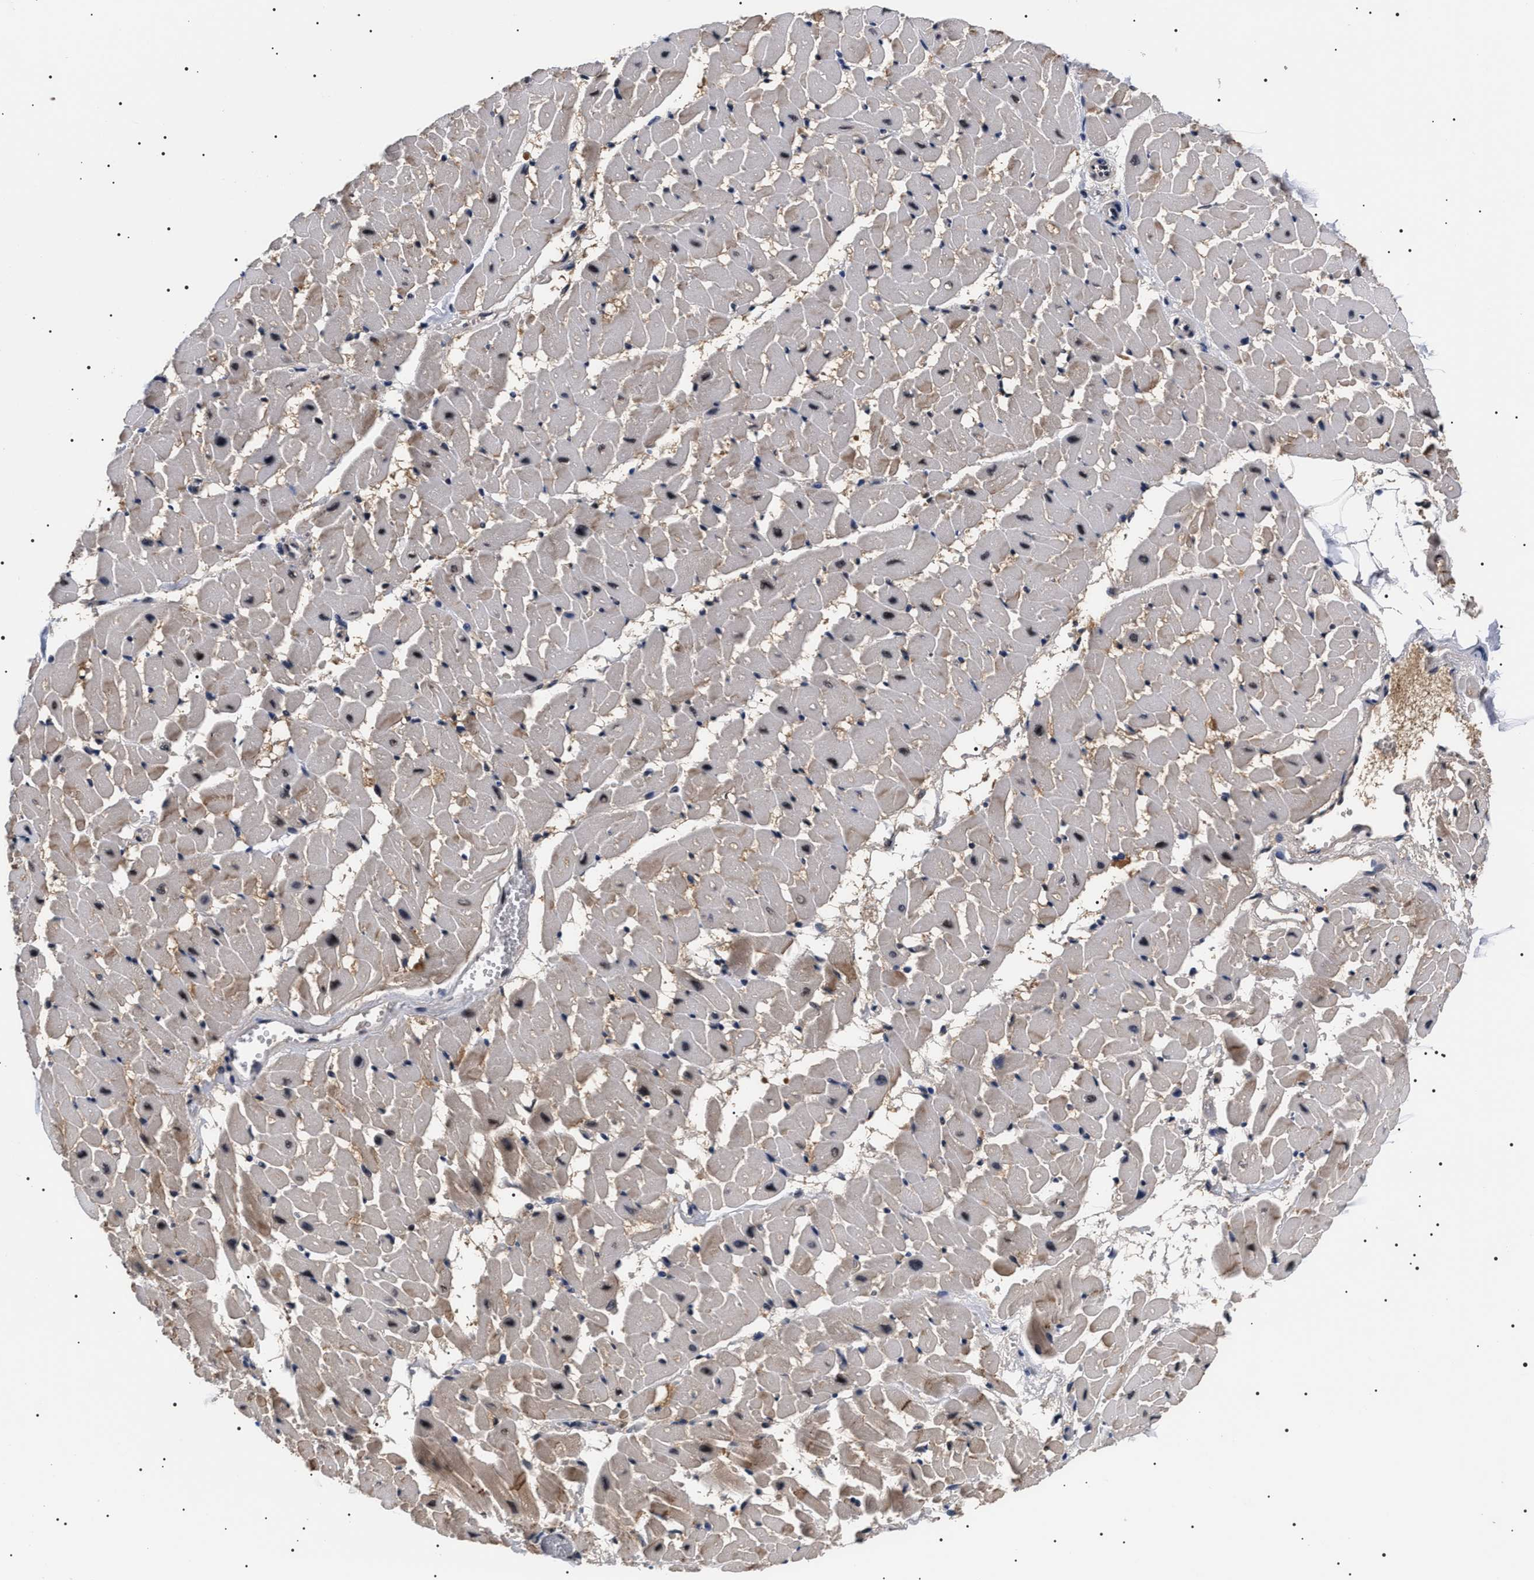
{"staining": {"intensity": "weak", "quantity": "<25%", "location": "cytoplasmic/membranous,nuclear"}, "tissue": "heart muscle", "cell_type": "Cardiomyocytes", "image_type": "normal", "snomed": [{"axis": "morphology", "description": "Normal tissue, NOS"}, {"axis": "topography", "description": "Heart"}], "caption": "This is an immunohistochemistry (IHC) micrograph of unremarkable heart muscle. There is no expression in cardiomyocytes.", "gene": "CAAP1", "patient": {"sex": "female", "age": 19}}